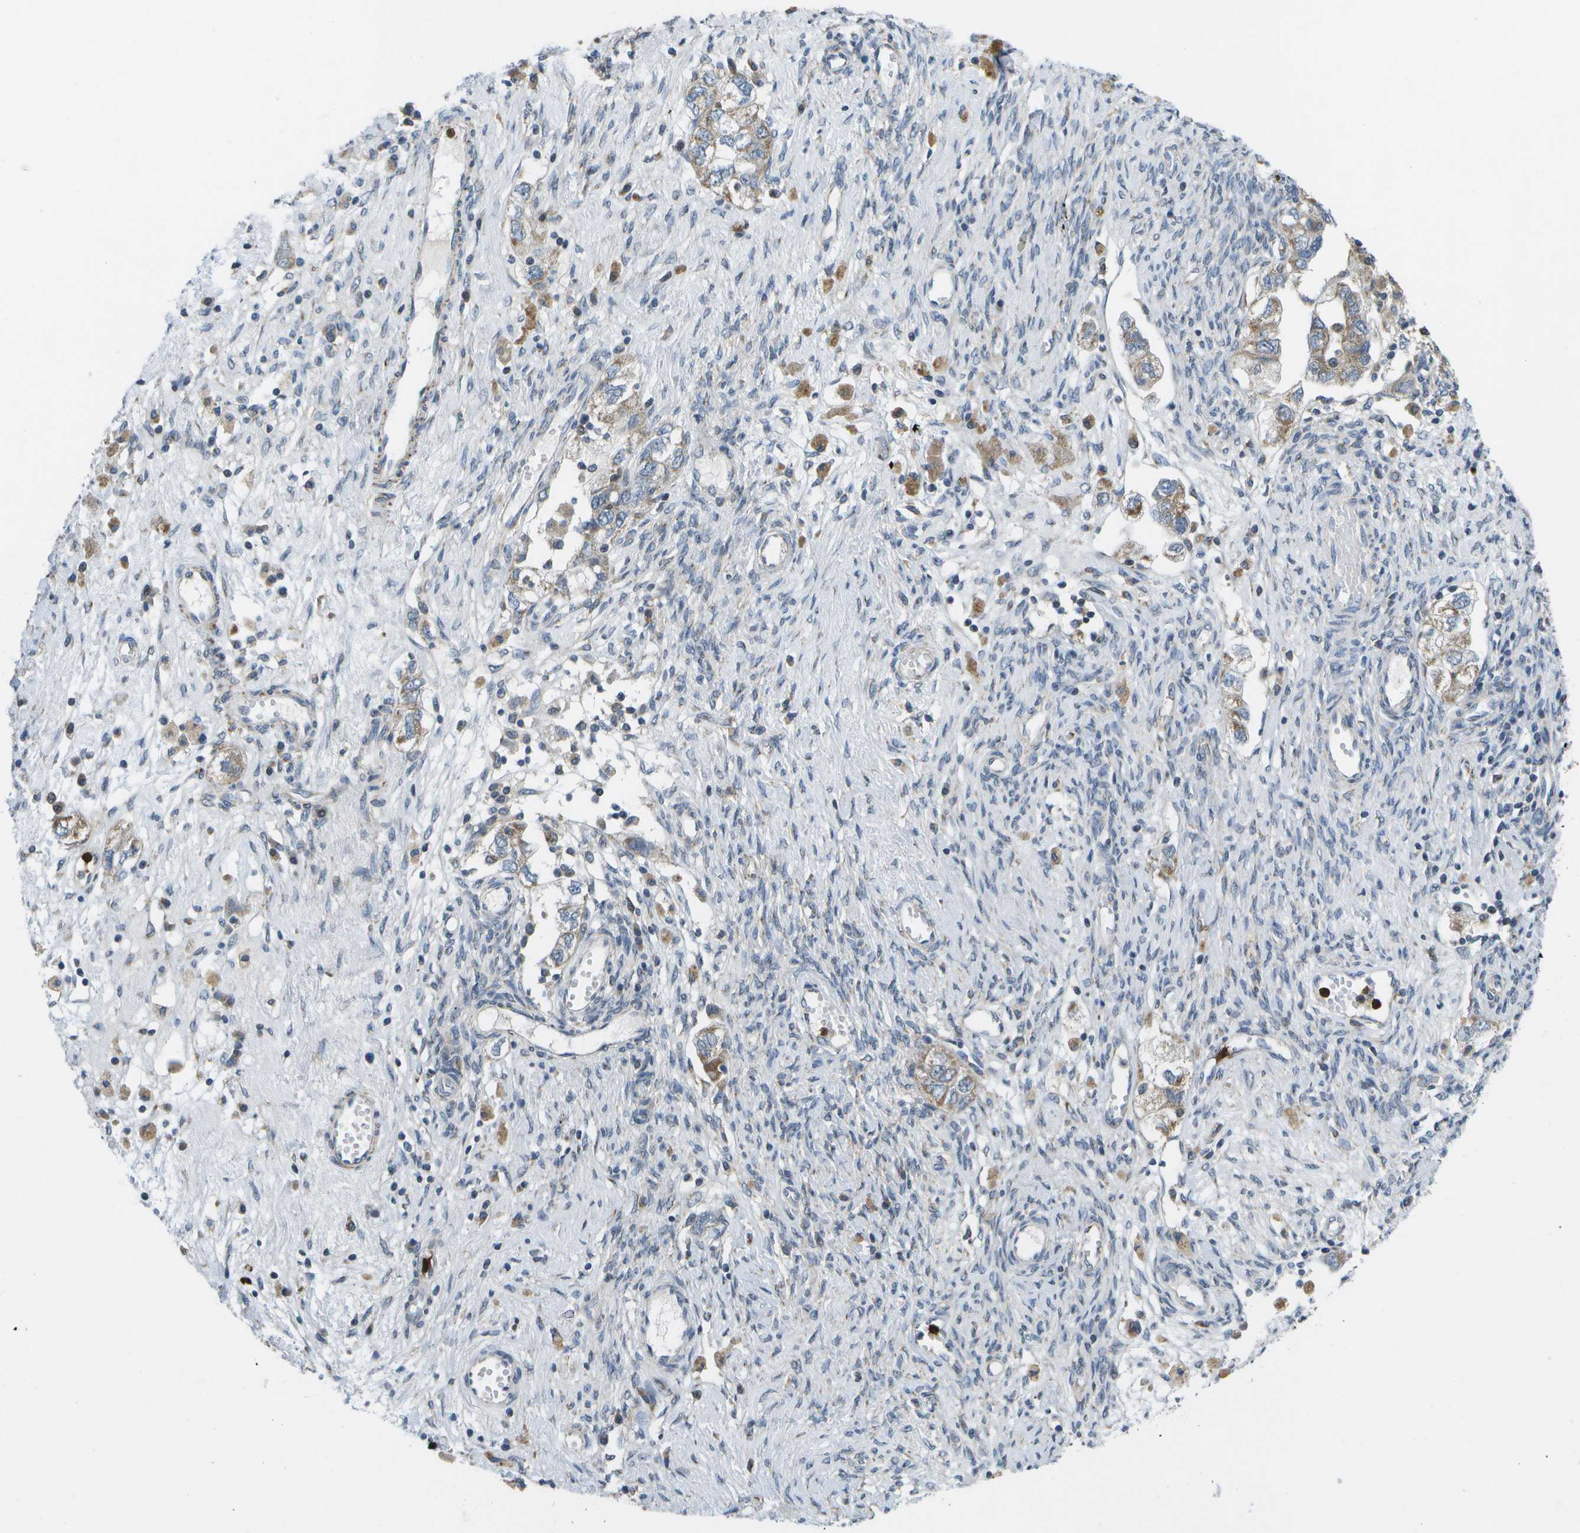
{"staining": {"intensity": "moderate", "quantity": "25%-75%", "location": "cytoplasmic/membranous"}, "tissue": "ovarian cancer", "cell_type": "Tumor cells", "image_type": "cancer", "snomed": [{"axis": "morphology", "description": "Carcinoma, NOS"}, {"axis": "morphology", "description": "Cystadenocarcinoma, serous, NOS"}, {"axis": "topography", "description": "Ovary"}], "caption": "IHC (DAB) staining of serous cystadenocarcinoma (ovarian) exhibits moderate cytoplasmic/membranous protein staining in about 25%-75% of tumor cells.", "gene": "GALNT15", "patient": {"sex": "female", "age": 69}}